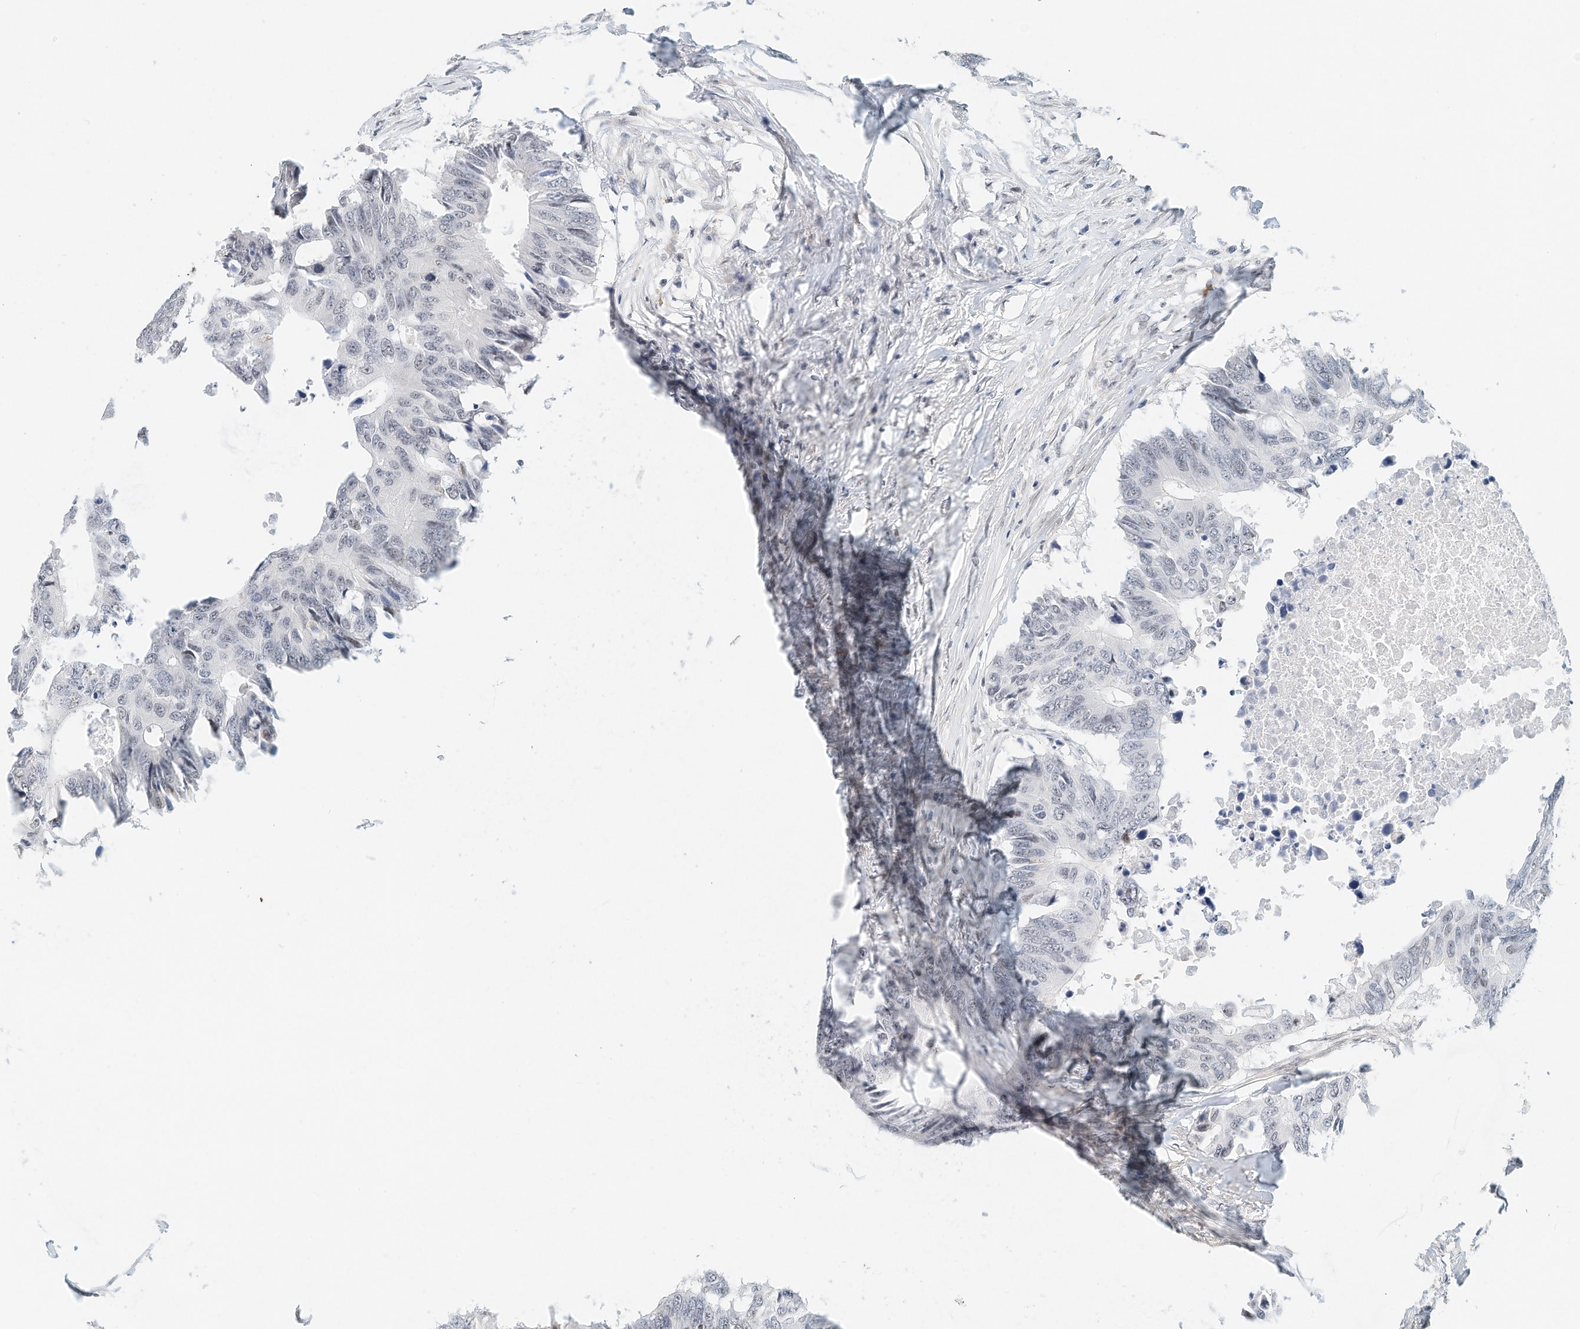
{"staining": {"intensity": "negative", "quantity": "none", "location": "none"}, "tissue": "colorectal cancer", "cell_type": "Tumor cells", "image_type": "cancer", "snomed": [{"axis": "morphology", "description": "Adenocarcinoma, NOS"}, {"axis": "topography", "description": "Colon"}], "caption": "The micrograph displays no significant positivity in tumor cells of colorectal cancer.", "gene": "ARHGAP28", "patient": {"sex": "male", "age": 71}}